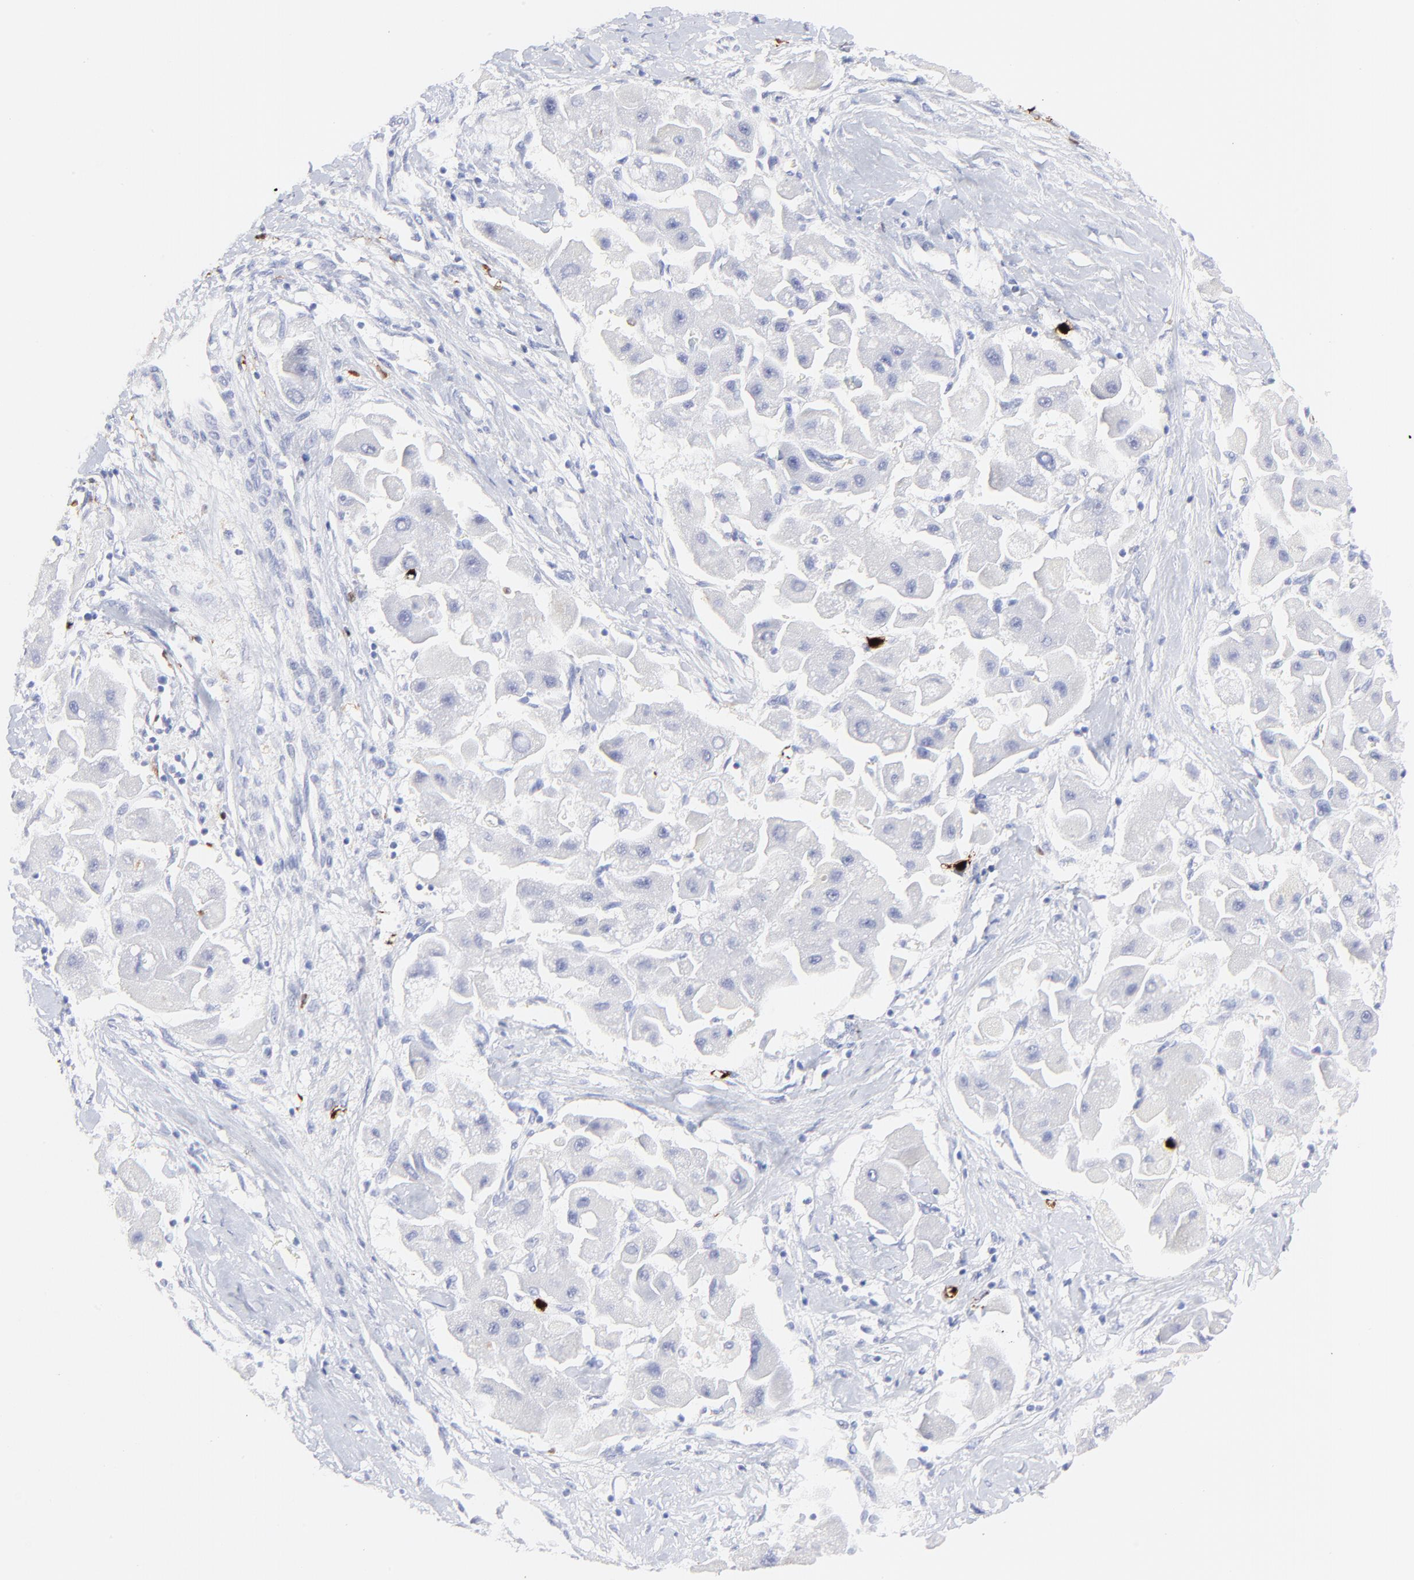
{"staining": {"intensity": "negative", "quantity": "none", "location": "none"}, "tissue": "liver cancer", "cell_type": "Tumor cells", "image_type": "cancer", "snomed": [{"axis": "morphology", "description": "Carcinoma, Hepatocellular, NOS"}, {"axis": "topography", "description": "Liver"}], "caption": "This is a image of immunohistochemistry staining of liver cancer (hepatocellular carcinoma), which shows no staining in tumor cells.", "gene": "S100A12", "patient": {"sex": "male", "age": 24}}